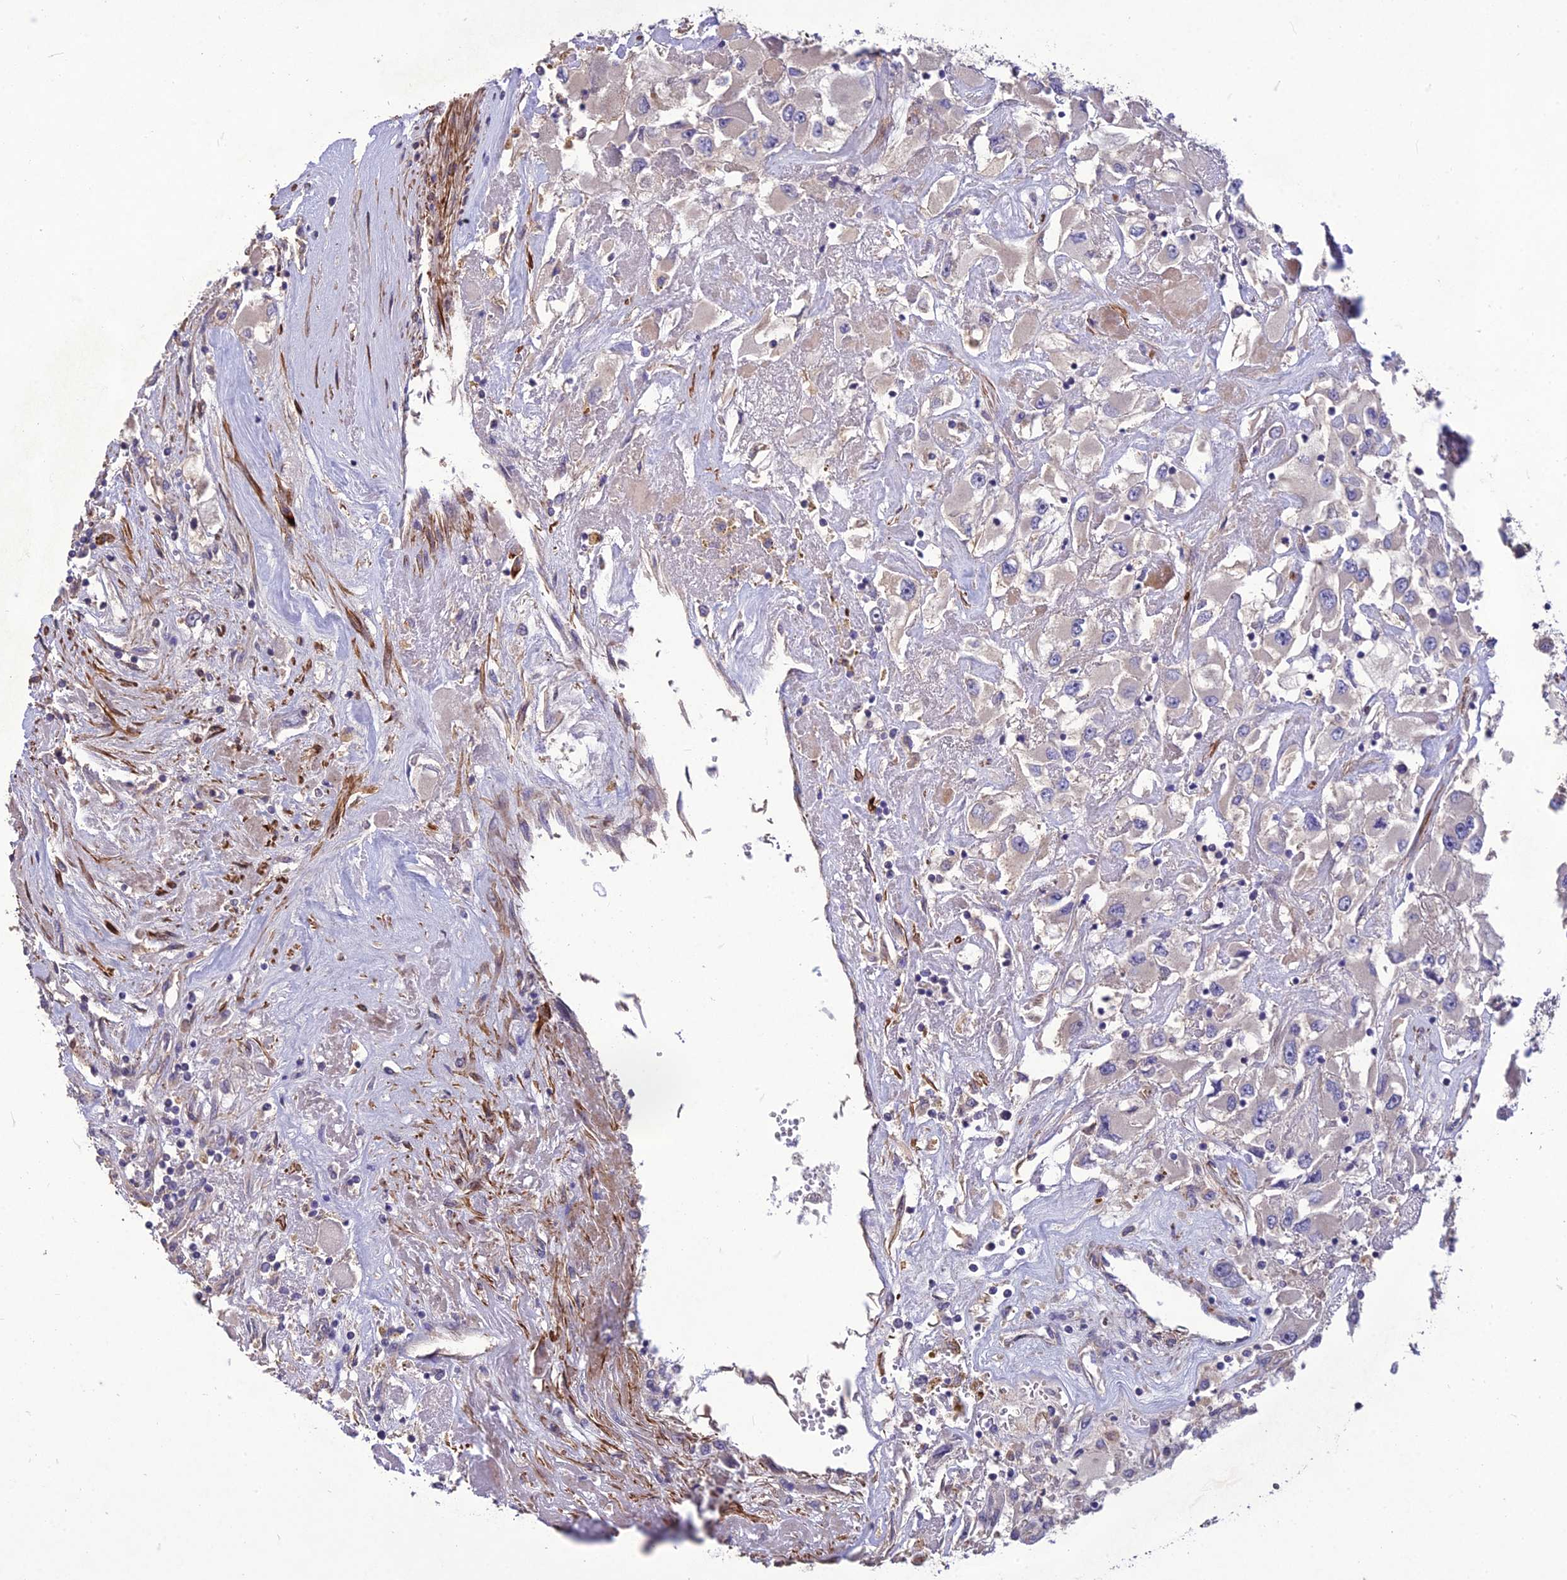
{"staining": {"intensity": "negative", "quantity": "none", "location": "none"}, "tissue": "renal cancer", "cell_type": "Tumor cells", "image_type": "cancer", "snomed": [{"axis": "morphology", "description": "Adenocarcinoma, NOS"}, {"axis": "topography", "description": "Kidney"}], "caption": "High power microscopy histopathology image of an immunohistochemistry (IHC) micrograph of renal adenocarcinoma, revealing no significant expression in tumor cells.", "gene": "CLUH", "patient": {"sex": "female", "age": 52}}